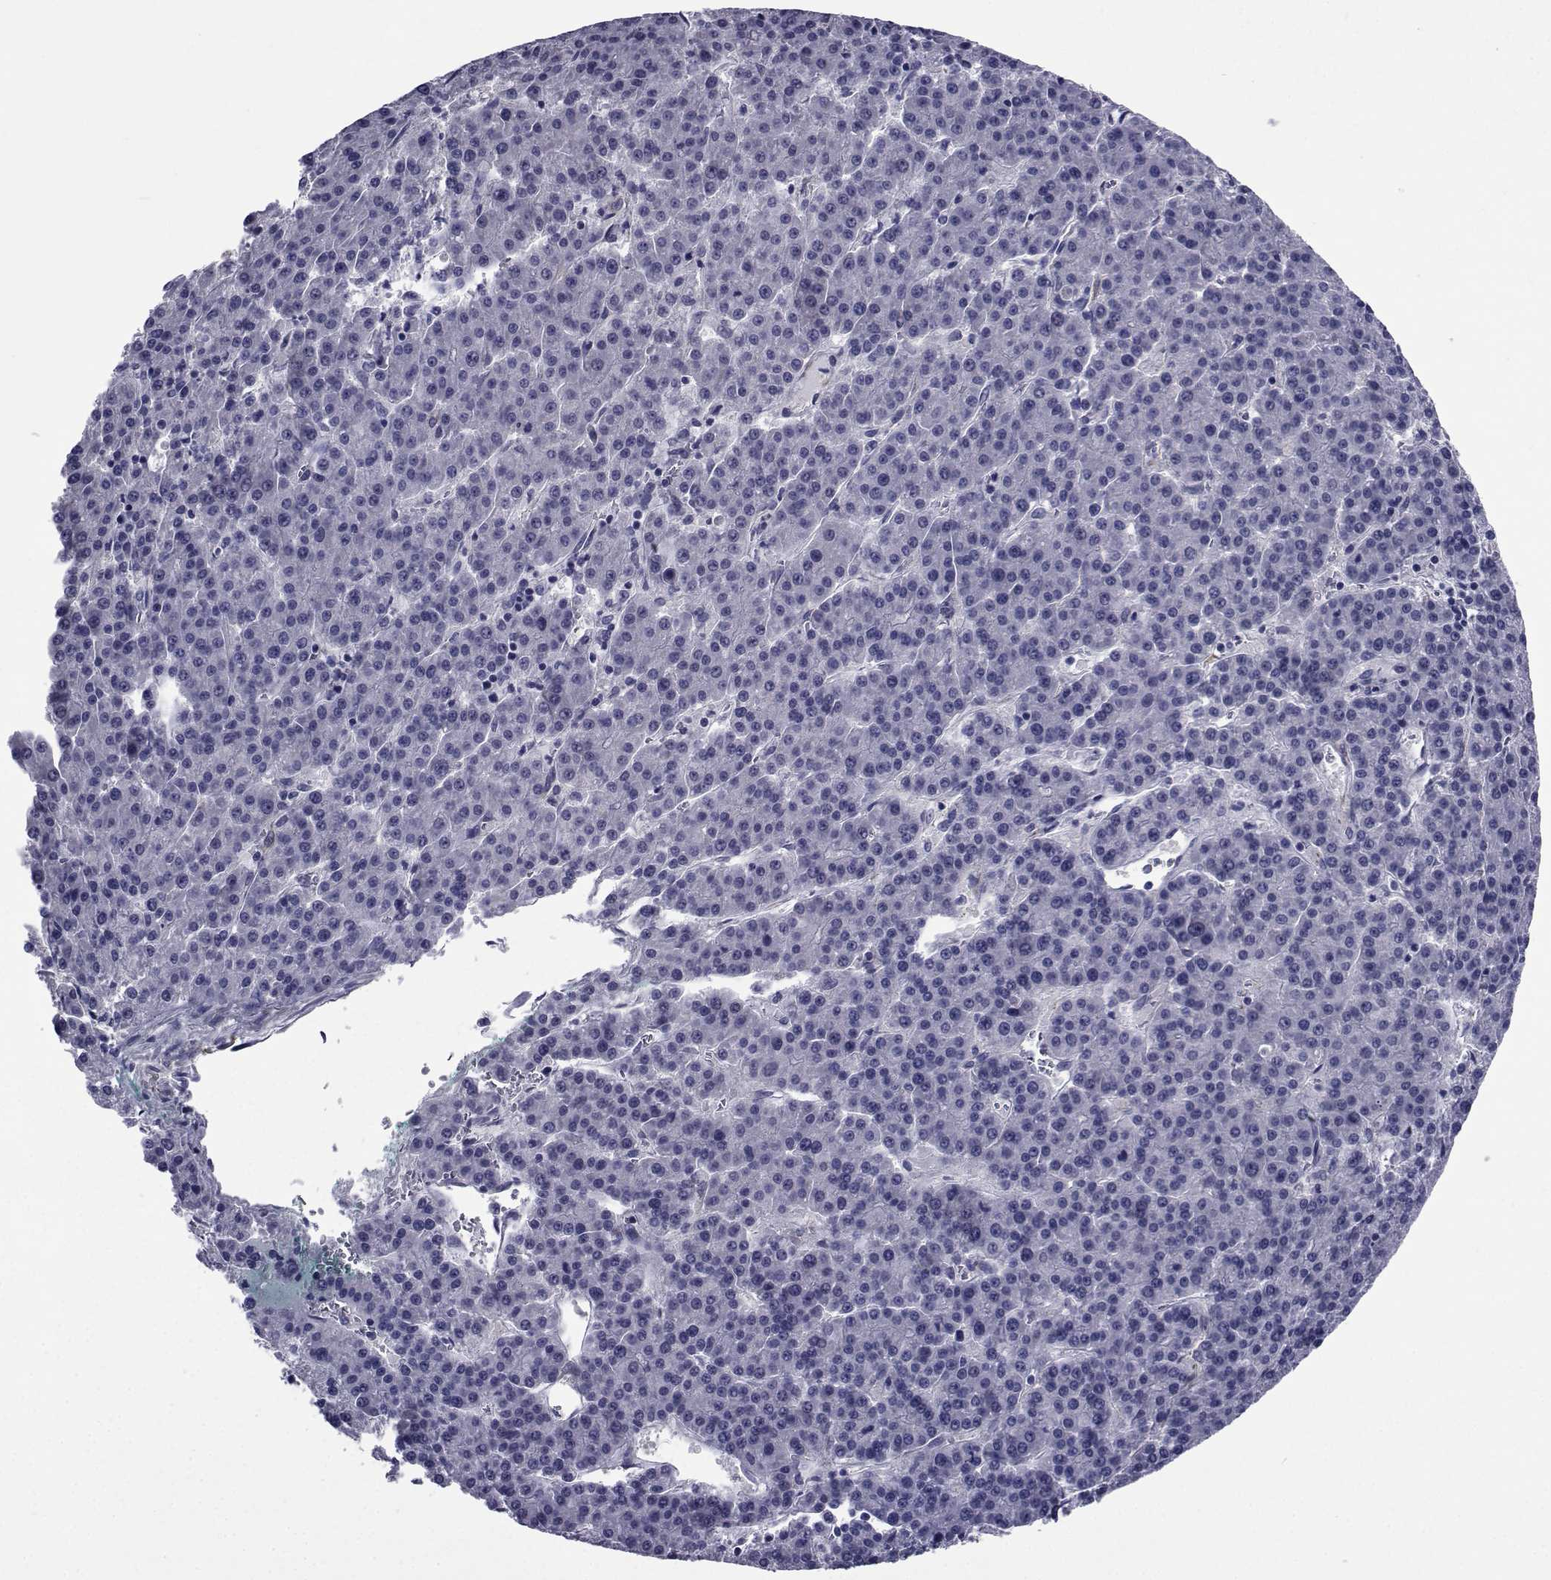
{"staining": {"intensity": "negative", "quantity": "none", "location": "none"}, "tissue": "liver cancer", "cell_type": "Tumor cells", "image_type": "cancer", "snomed": [{"axis": "morphology", "description": "Carcinoma, Hepatocellular, NOS"}, {"axis": "topography", "description": "Liver"}], "caption": "A high-resolution histopathology image shows immunohistochemistry staining of hepatocellular carcinoma (liver), which displays no significant staining in tumor cells.", "gene": "SEMA5B", "patient": {"sex": "female", "age": 58}}